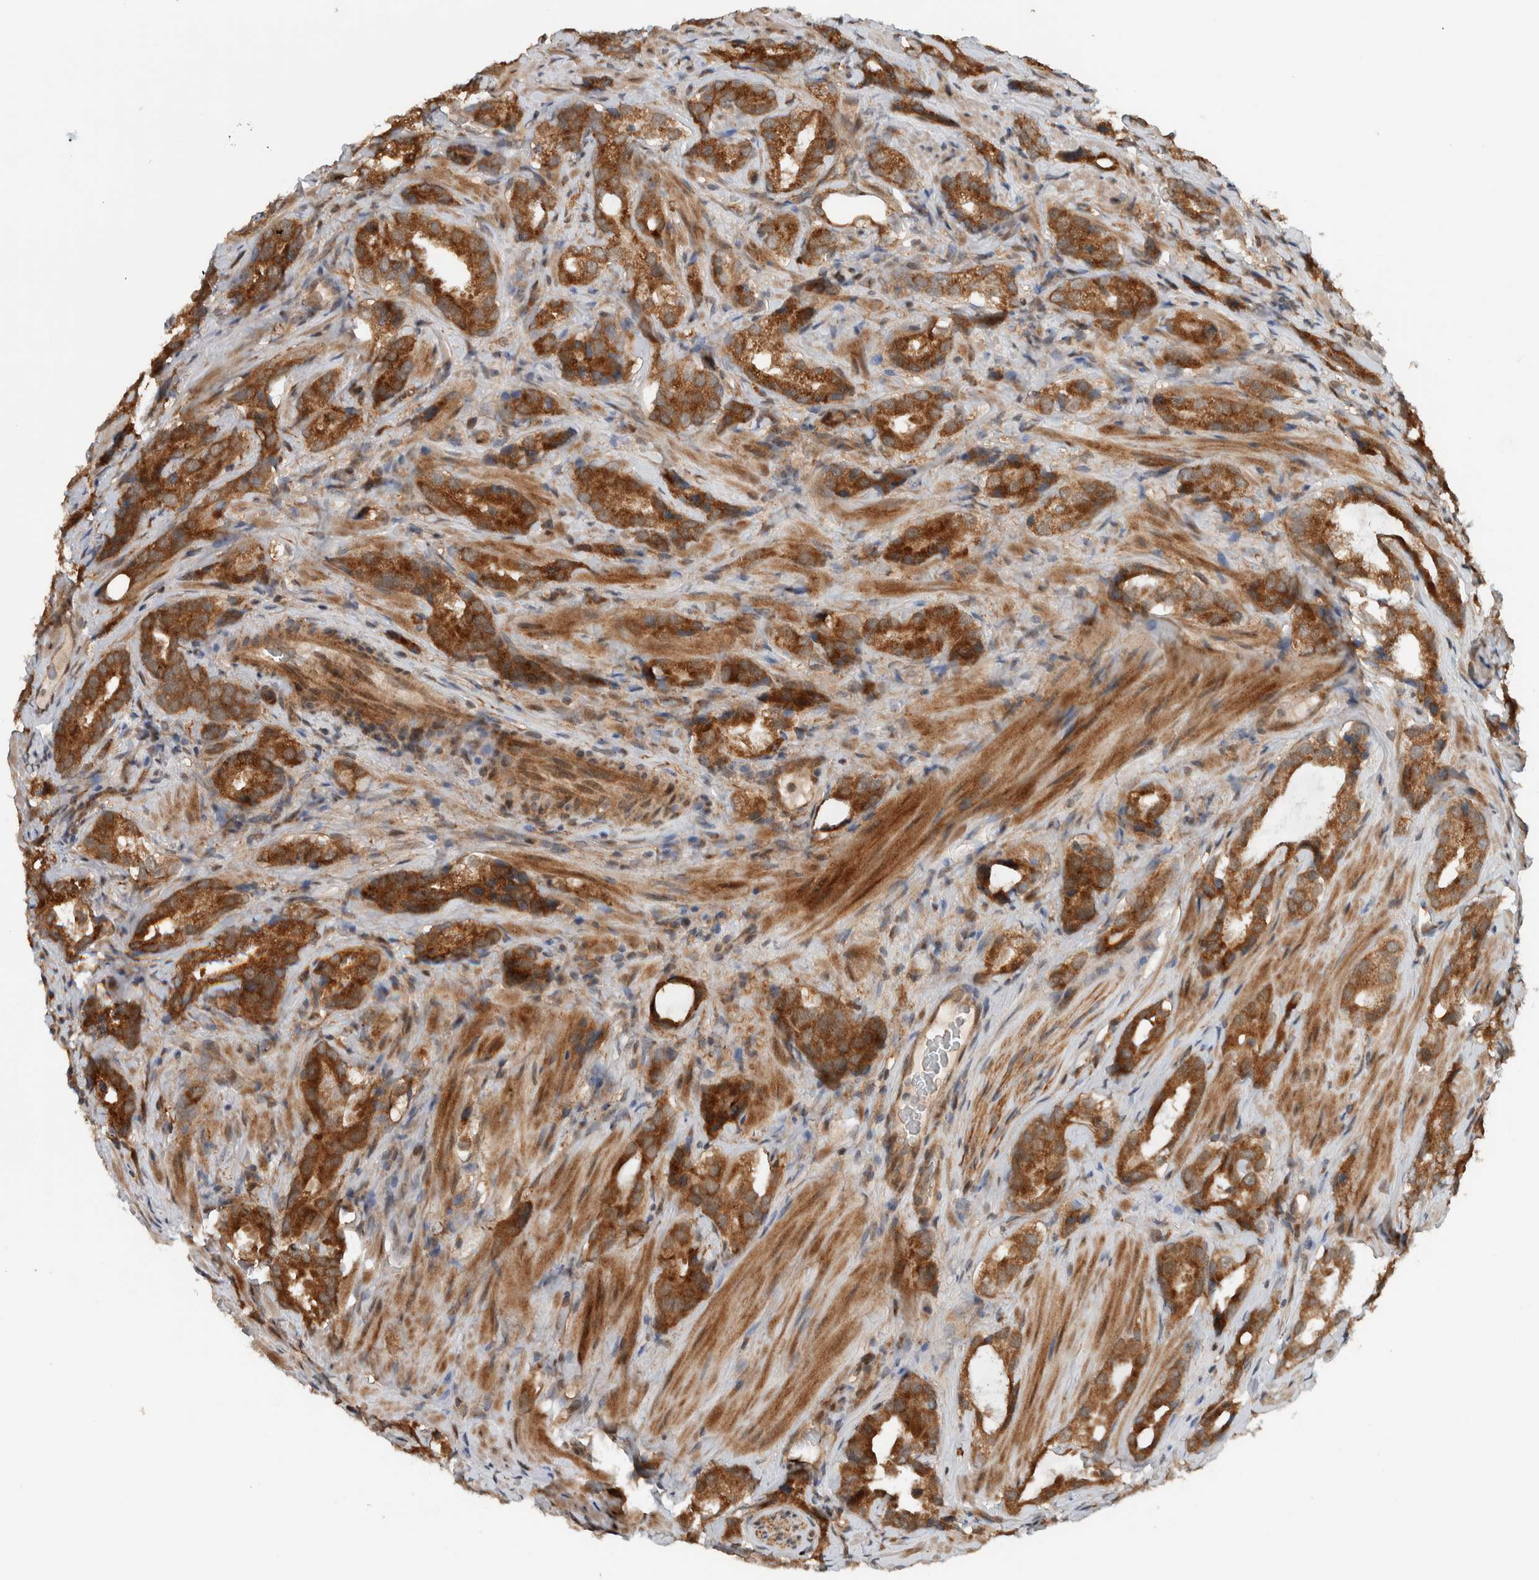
{"staining": {"intensity": "moderate", "quantity": ">75%", "location": "cytoplasmic/membranous"}, "tissue": "prostate cancer", "cell_type": "Tumor cells", "image_type": "cancer", "snomed": [{"axis": "morphology", "description": "Adenocarcinoma, High grade"}, {"axis": "topography", "description": "Prostate"}], "caption": "Immunohistochemical staining of human prostate adenocarcinoma (high-grade) demonstrates medium levels of moderate cytoplasmic/membranous staining in about >75% of tumor cells. (IHC, brightfield microscopy, high magnification).", "gene": "KLHL6", "patient": {"sex": "male", "age": 63}}